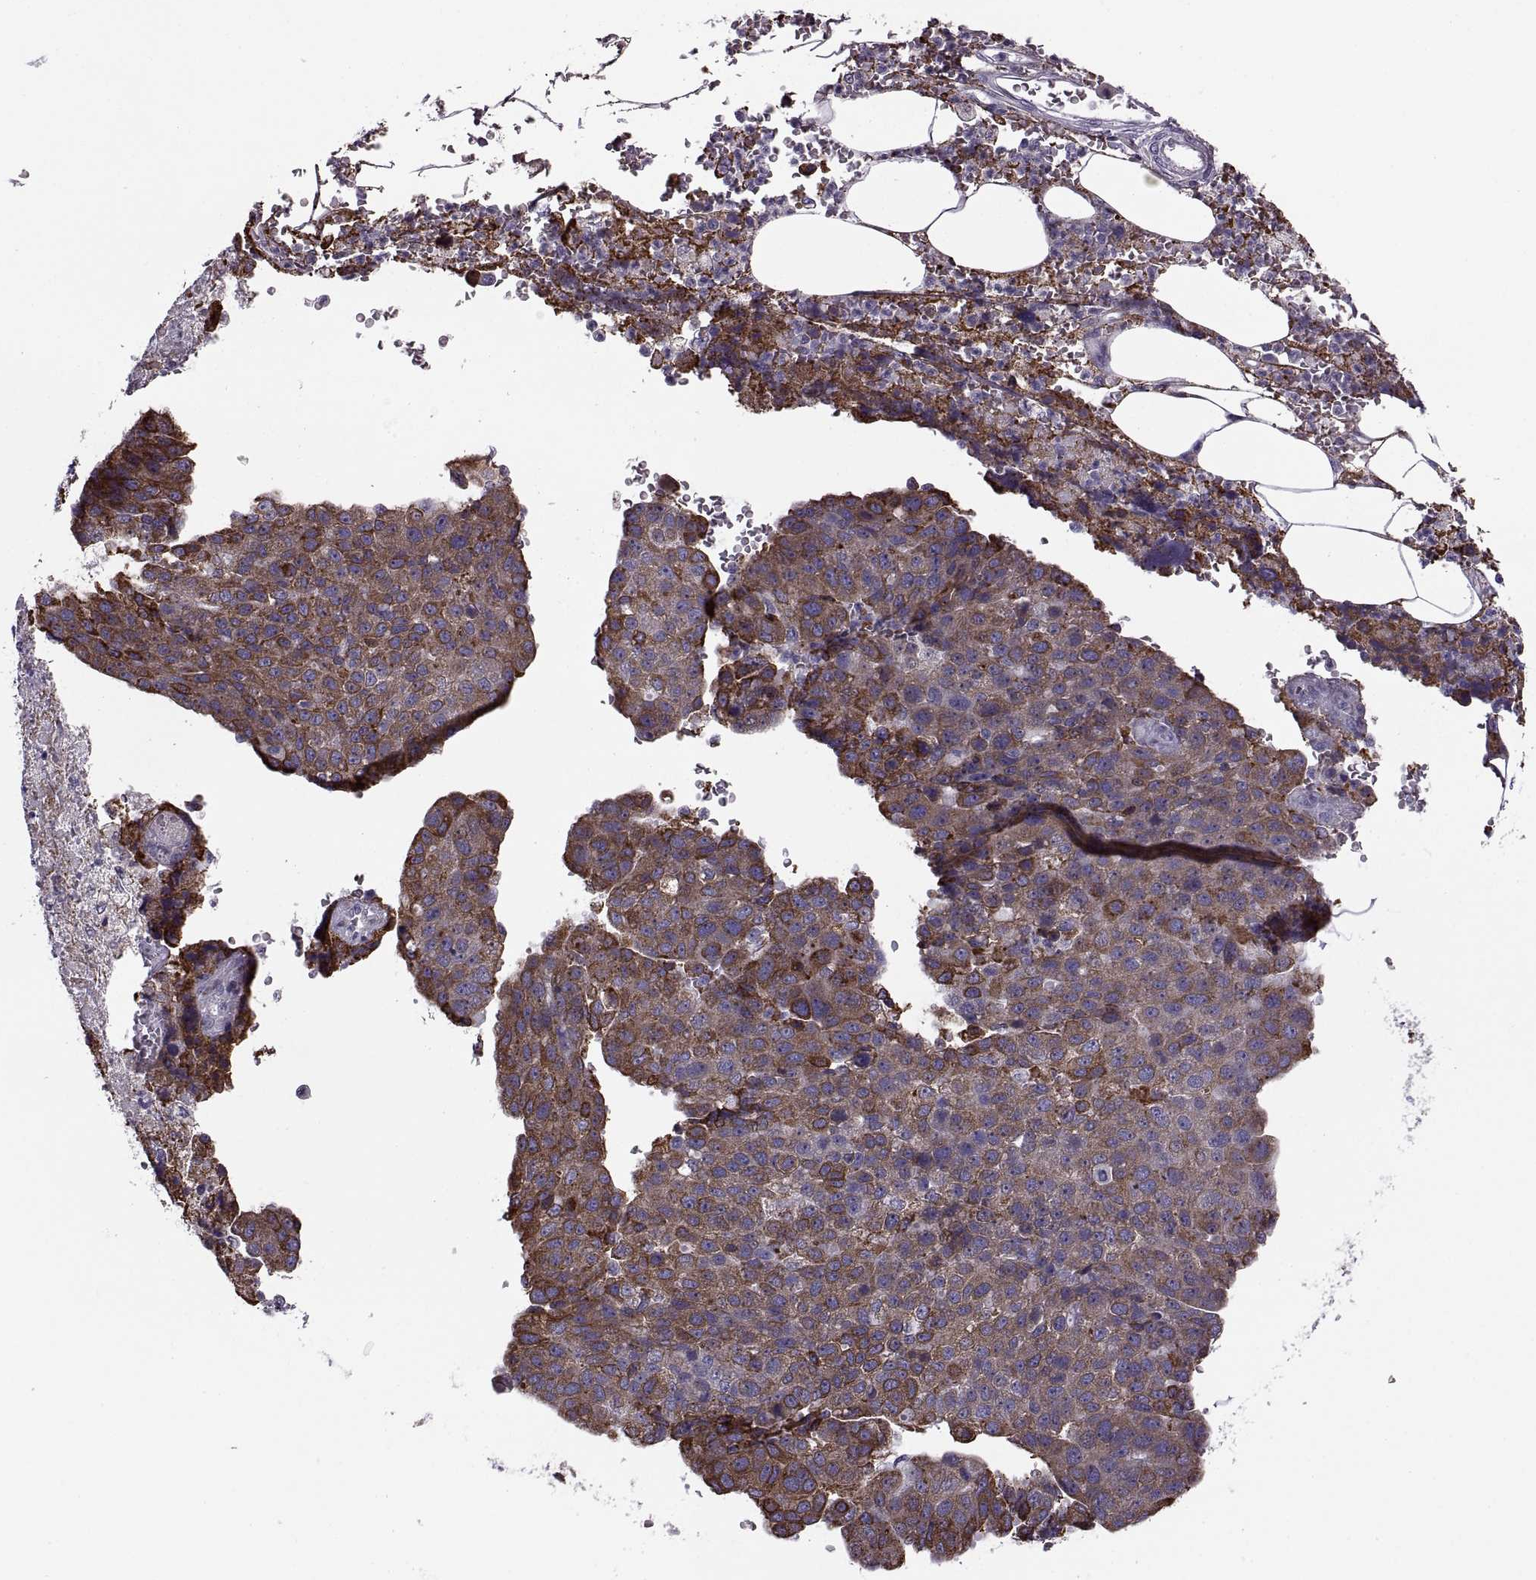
{"staining": {"intensity": "strong", "quantity": ">75%", "location": "cytoplasmic/membranous"}, "tissue": "pancreatic cancer", "cell_type": "Tumor cells", "image_type": "cancer", "snomed": [{"axis": "morphology", "description": "Adenocarcinoma, NOS"}, {"axis": "topography", "description": "Pancreas"}], "caption": "Protein expression analysis of pancreatic cancer (adenocarcinoma) displays strong cytoplasmic/membranous staining in about >75% of tumor cells. The staining is performed using DAB brown chromogen to label protein expression. The nuclei are counter-stained blue using hematoxylin.", "gene": "LETM2", "patient": {"sex": "female", "age": 61}}